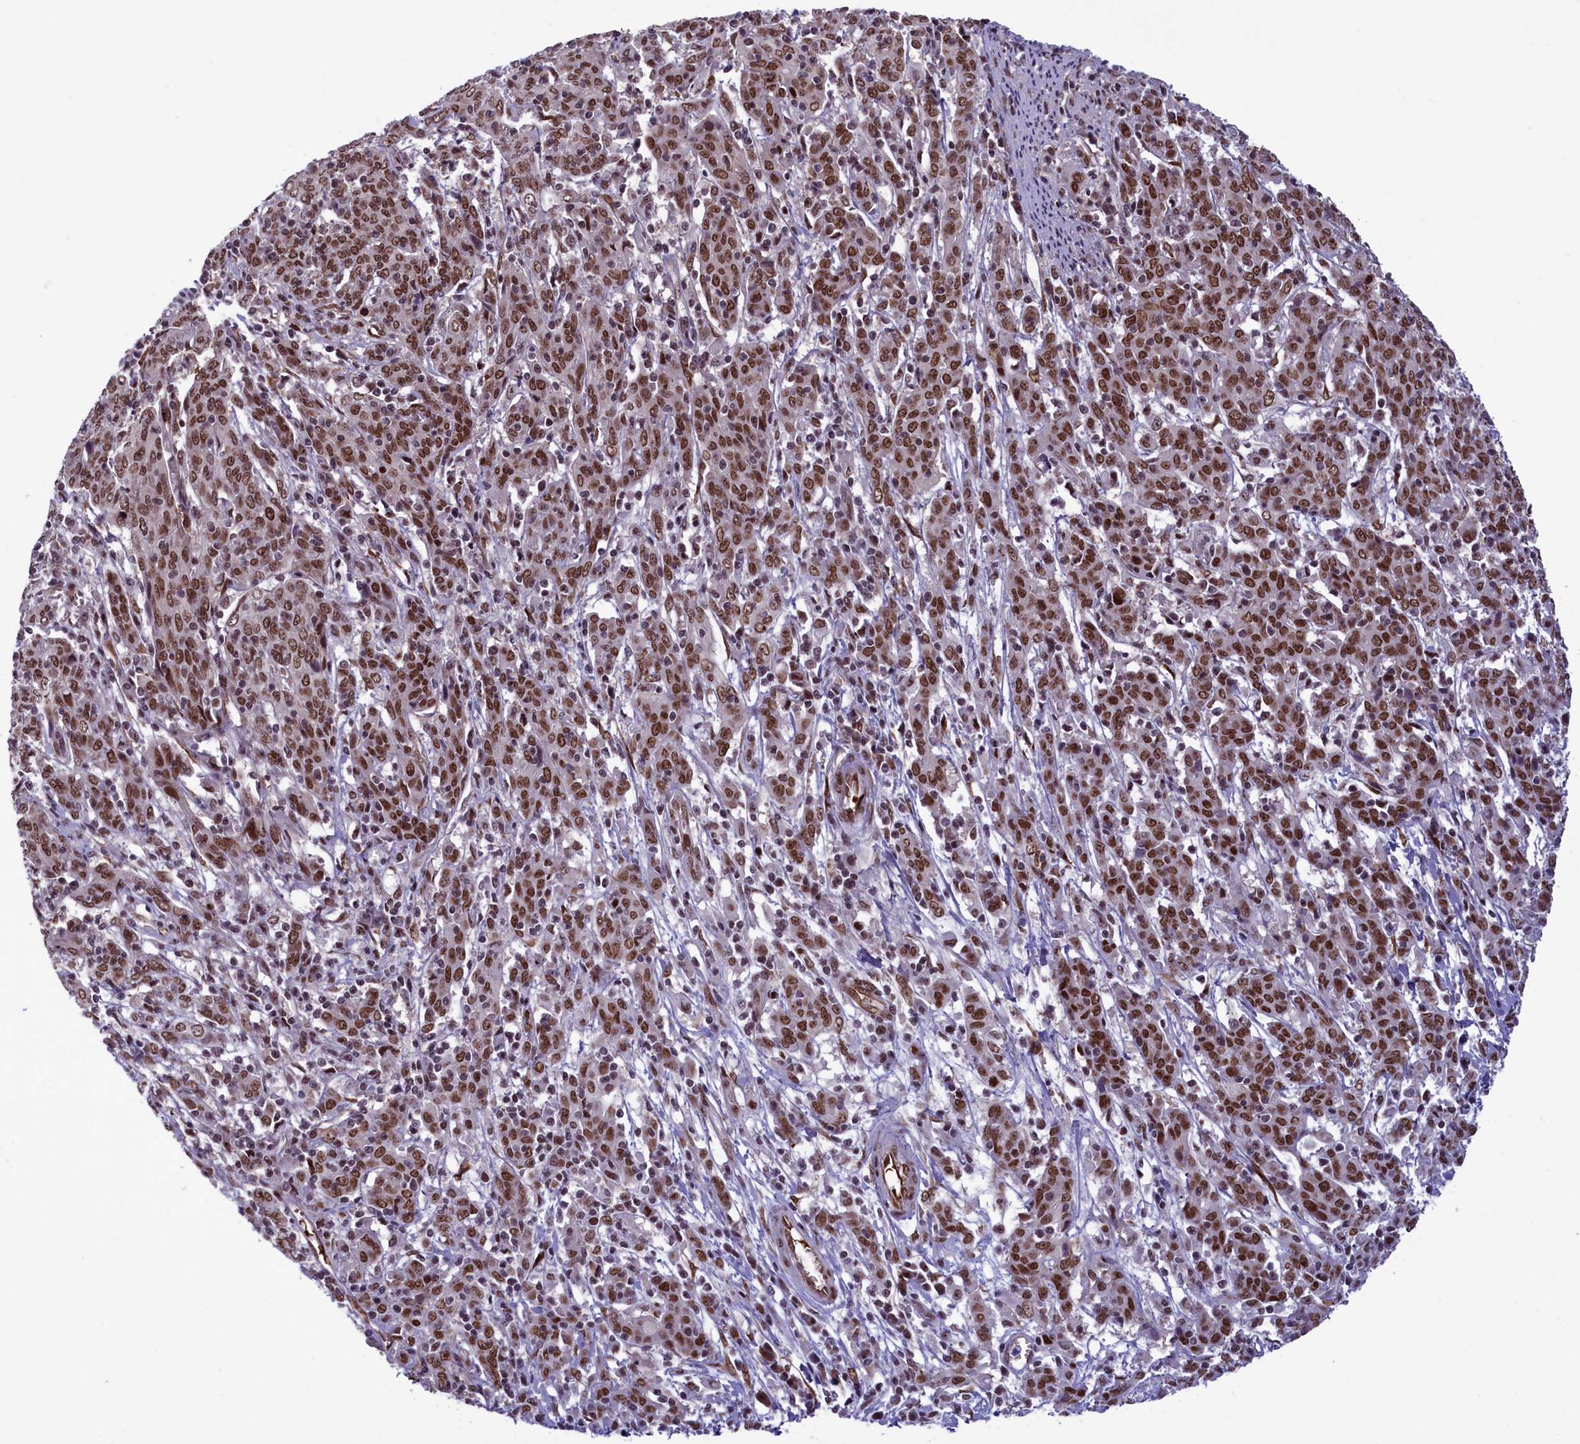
{"staining": {"intensity": "moderate", "quantity": ">75%", "location": "nuclear"}, "tissue": "cervical cancer", "cell_type": "Tumor cells", "image_type": "cancer", "snomed": [{"axis": "morphology", "description": "Squamous cell carcinoma, NOS"}, {"axis": "topography", "description": "Cervix"}], "caption": "DAB immunohistochemical staining of cervical squamous cell carcinoma reveals moderate nuclear protein expression in approximately >75% of tumor cells. (DAB (3,3'-diaminobenzidine) IHC with brightfield microscopy, high magnification).", "gene": "MPHOSPH8", "patient": {"sex": "female", "age": 67}}